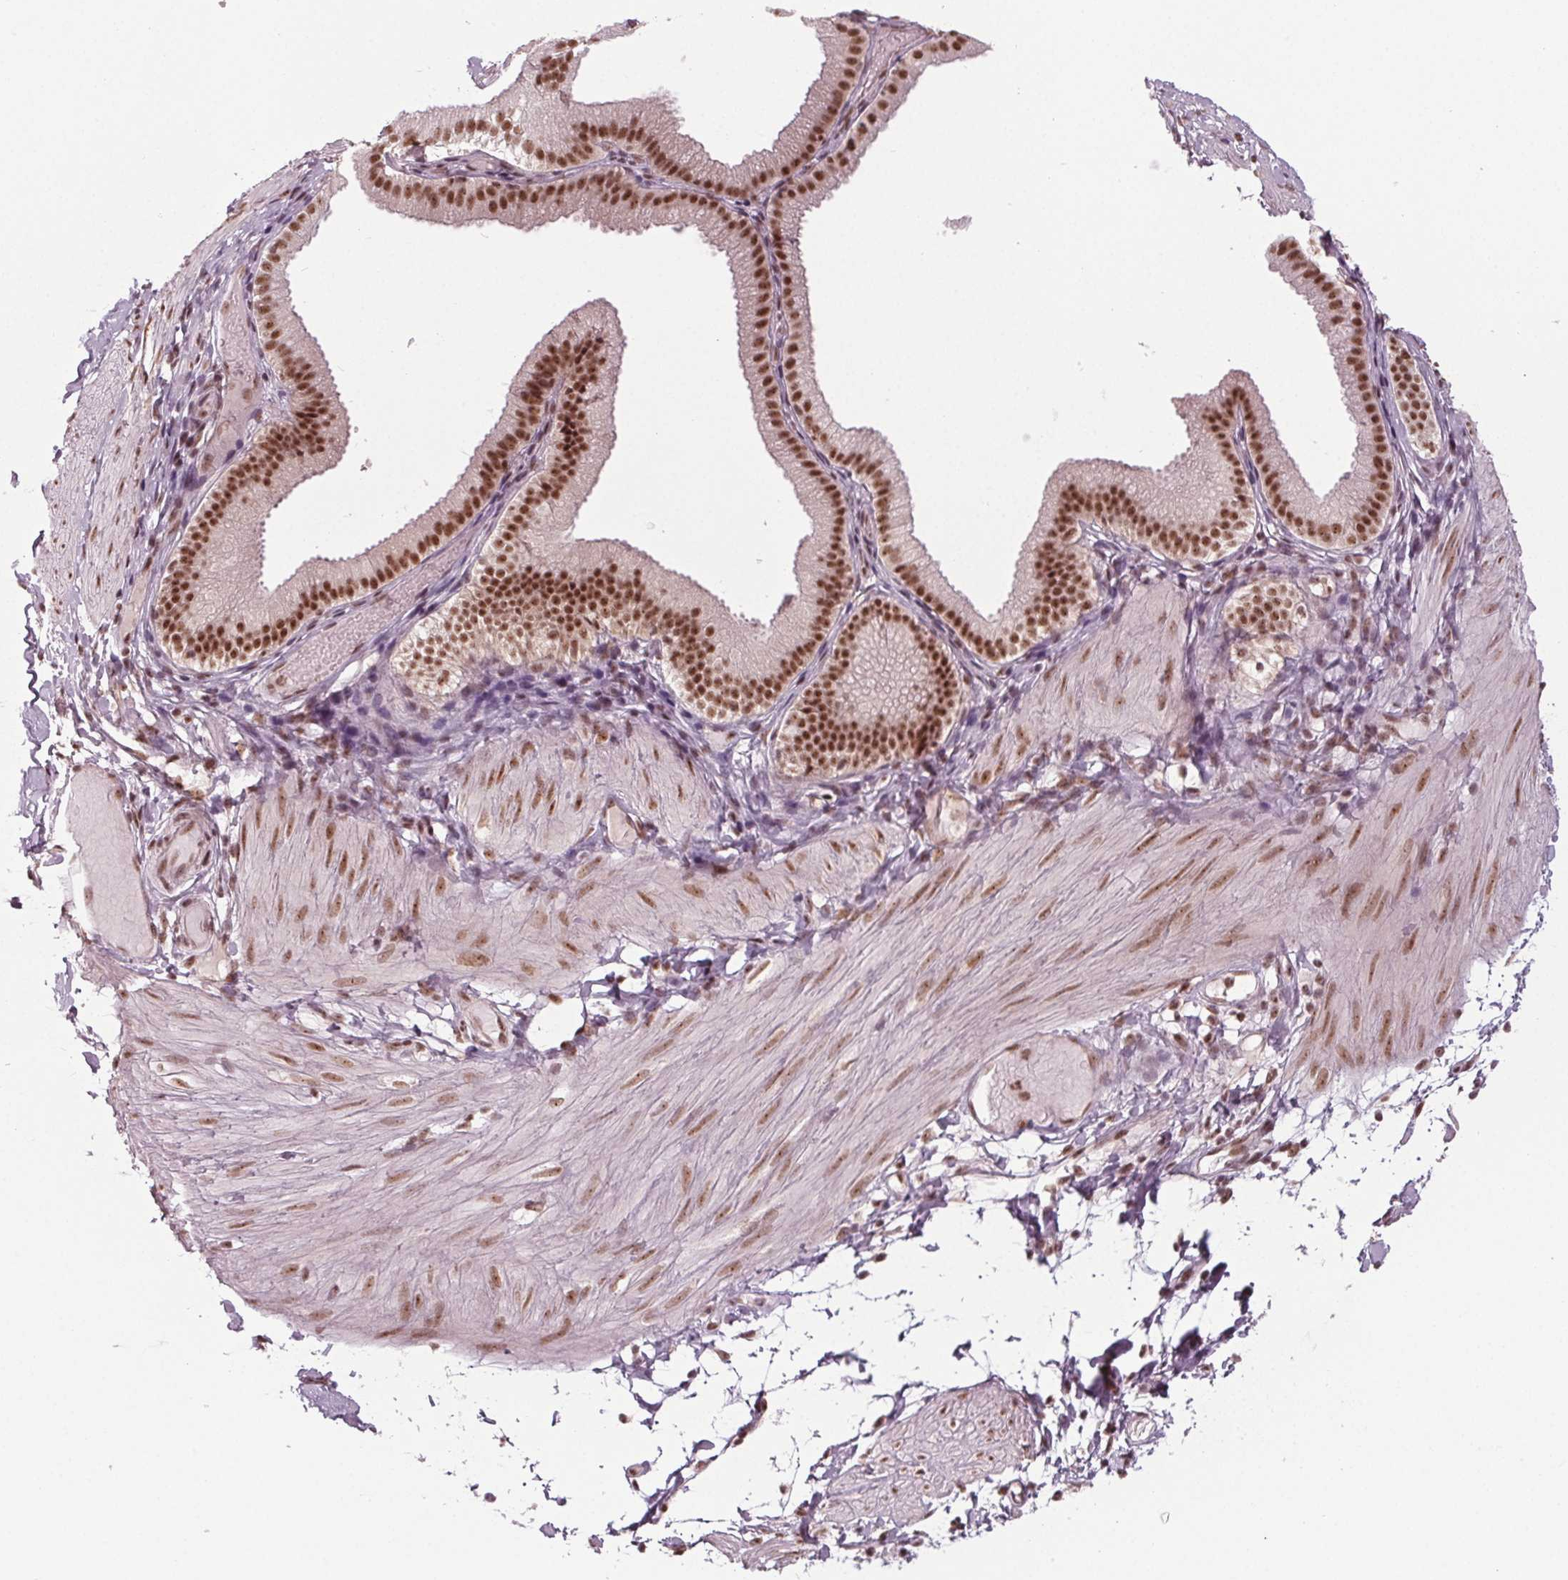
{"staining": {"intensity": "moderate", "quantity": ">75%", "location": "nuclear"}, "tissue": "adipose tissue", "cell_type": "Adipocytes", "image_type": "normal", "snomed": [{"axis": "morphology", "description": "Normal tissue, NOS"}, {"axis": "topography", "description": "Gallbladder"}, {"axis": "topography", "description": "Peripheral nerve tissue"}], "caption": "An image showing moderate nuclear staining in about >75% of adipocytes in benign adipose tissue, as visualized by brown immunohistochemical staining.", "gene": "DDX41", "patient": {"sex": "female", "age": 45}}